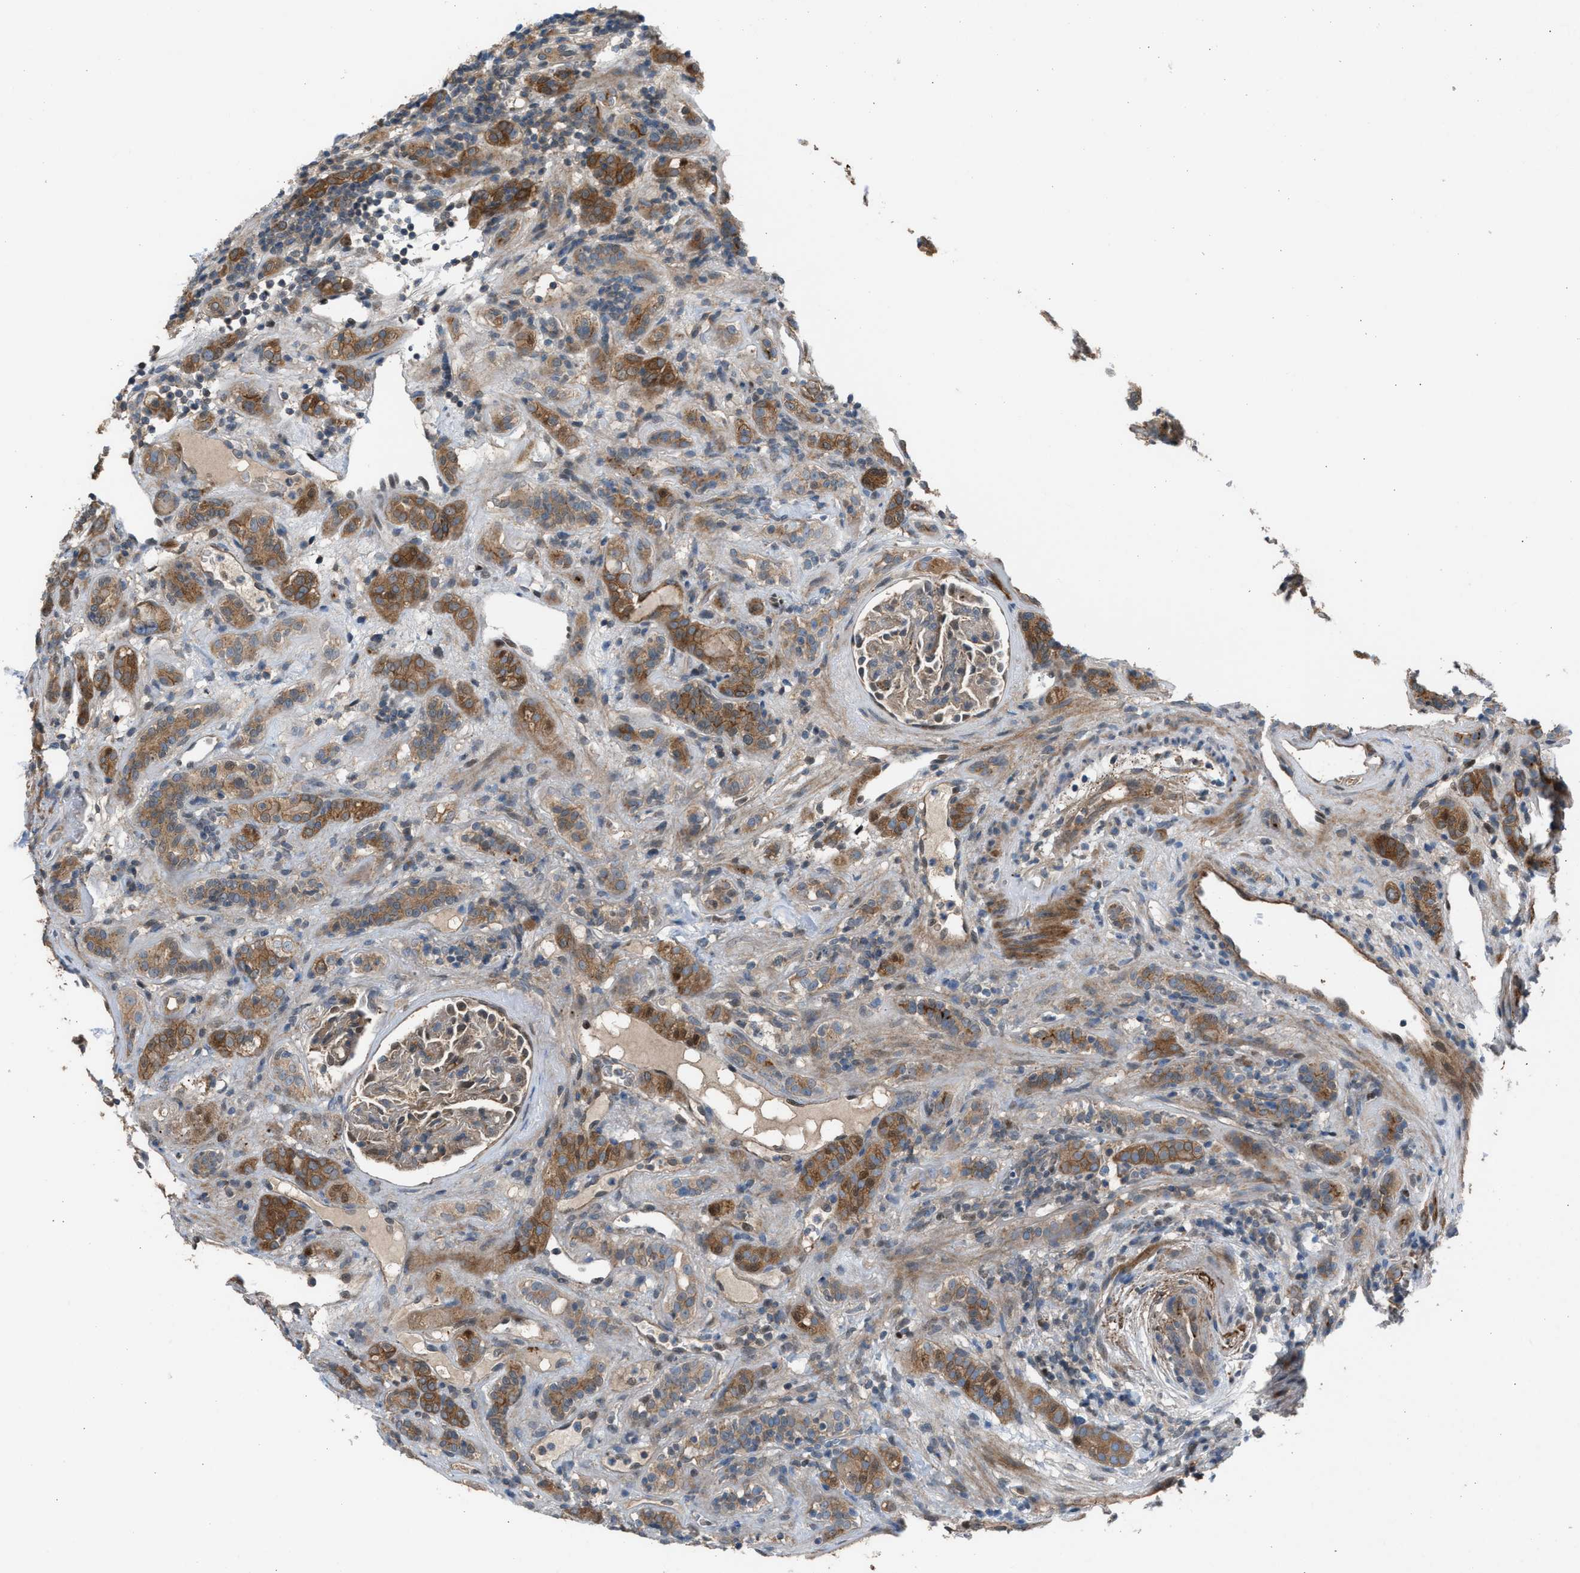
{"staining": {"intensity": "moderate", "quantity": ">75%", "location": "cytoplasmic/membranous"}, "tissue": "renal cancer", "cell_type": "Tumor cells", "image_type": "cancer", "snomed": [{"axis": "morphology", "description": "Normal tissue, NOS"}, {"axis": "morphology", "description": "Adenocarcinoma, NOS"}, {"axis": "topography", "description": "Kidney"}], "caption": "Immunohistochemical staining of renal adenocarcinoma reveals medium levels of moderate cytoplasmic/membranous protein positivity in approximately >75% of tumor cells.", "gene": "CRTC1", "patient": {"sex": "female", "age": 72}}